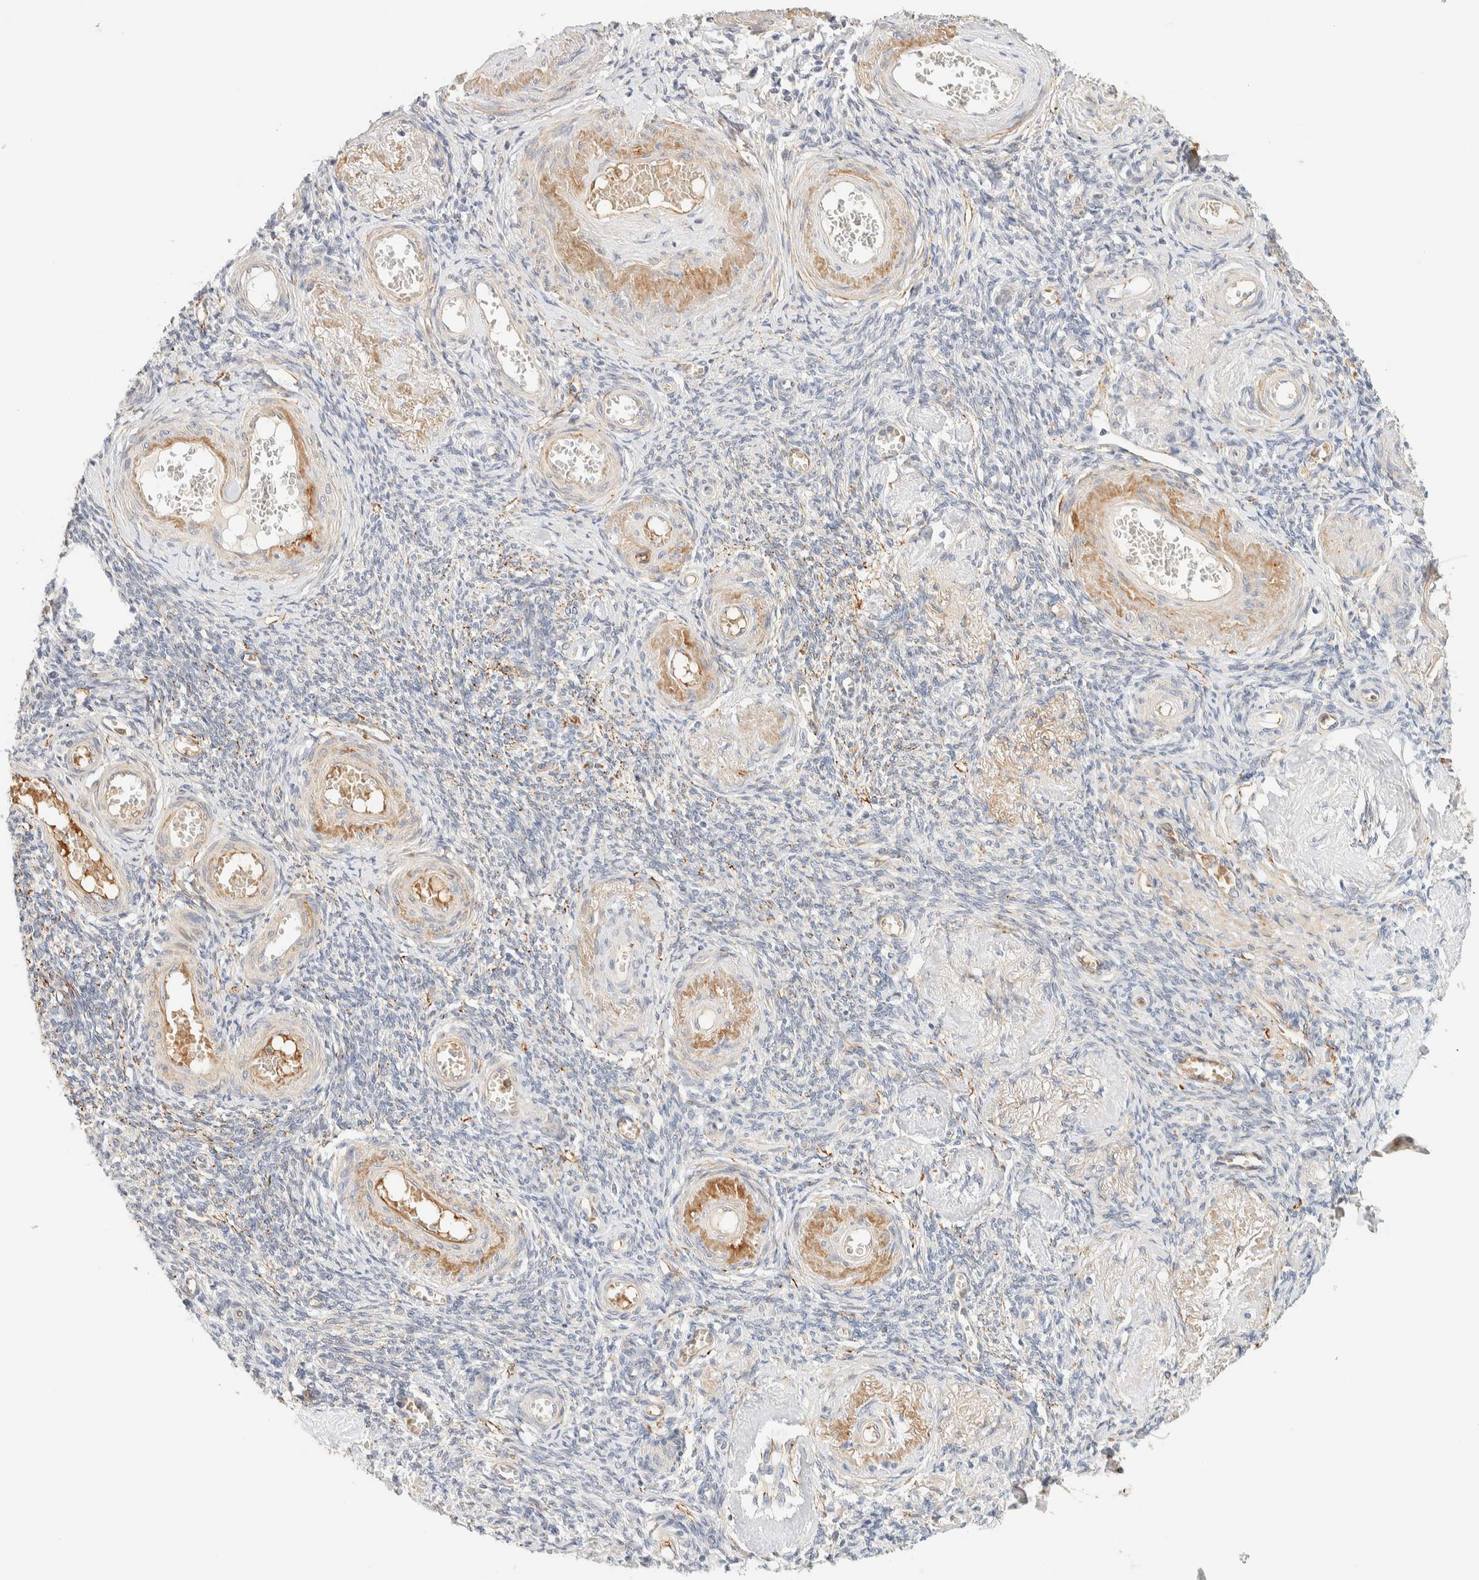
{"staining": {"intensity": "weak", "quantity": ">75%", "location": "cytoplasmic/membranous"}, "tissue": "adipose tissue", "cell_type": "Adipocytes", "image_type": "normal", "snomed": [{"axis": "morphology", "description": "Normal tissue, NOS"}, {"axis": "topography", "description": "Vascular tissue"}, {"axis": "topography", "description": "Fallopian tube"}, {"axis": "topography", "description": "Ovary"}], "caption": "This is a micrograph of immunohistochemistry (IHC) staining of unremarkable adipose tissue, which shows weak expression in the cytoplasmic/membranous of adipocytes.", "gene": "TNK1", "patient": {"sex": "female", "age": 67}}